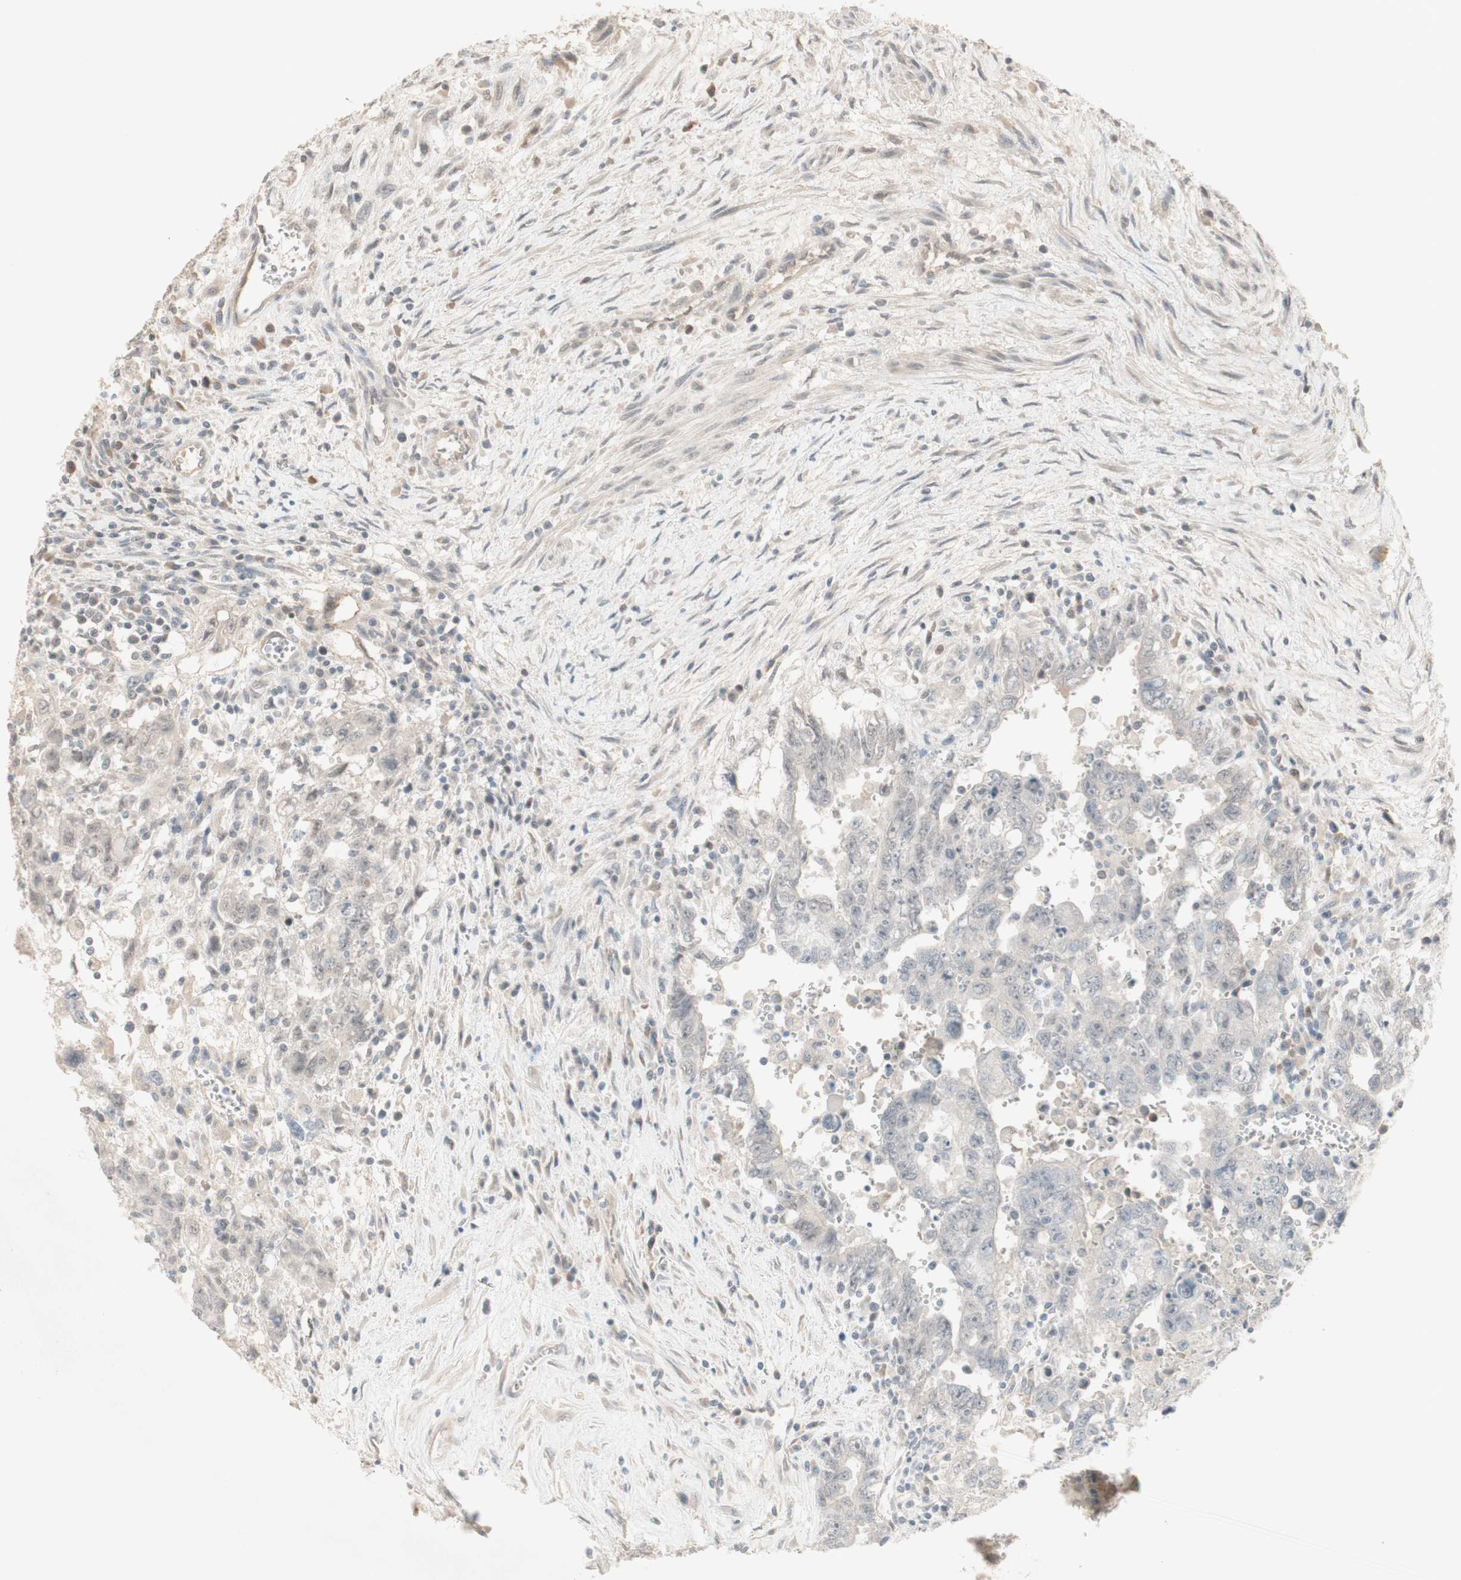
{"staining": {"intensity": "negative", "quantity": "none", "location": "none"}, "tissue": "testis cancer", "cell_type": "Tumor cells", "image_type": "cancer", "snomed": [{"axis": "morphology", "description": "Carcinoma, Embryonal, NOS"}, {"axis": "topography", "description": "Testis"}], "caption": "The IHC histopathology image has no significant expression in tumor cells of embryonal carcinoma (testis) tissue.", "gene": "PLCD4", "patient": {"sex": "male", "age": 28}}